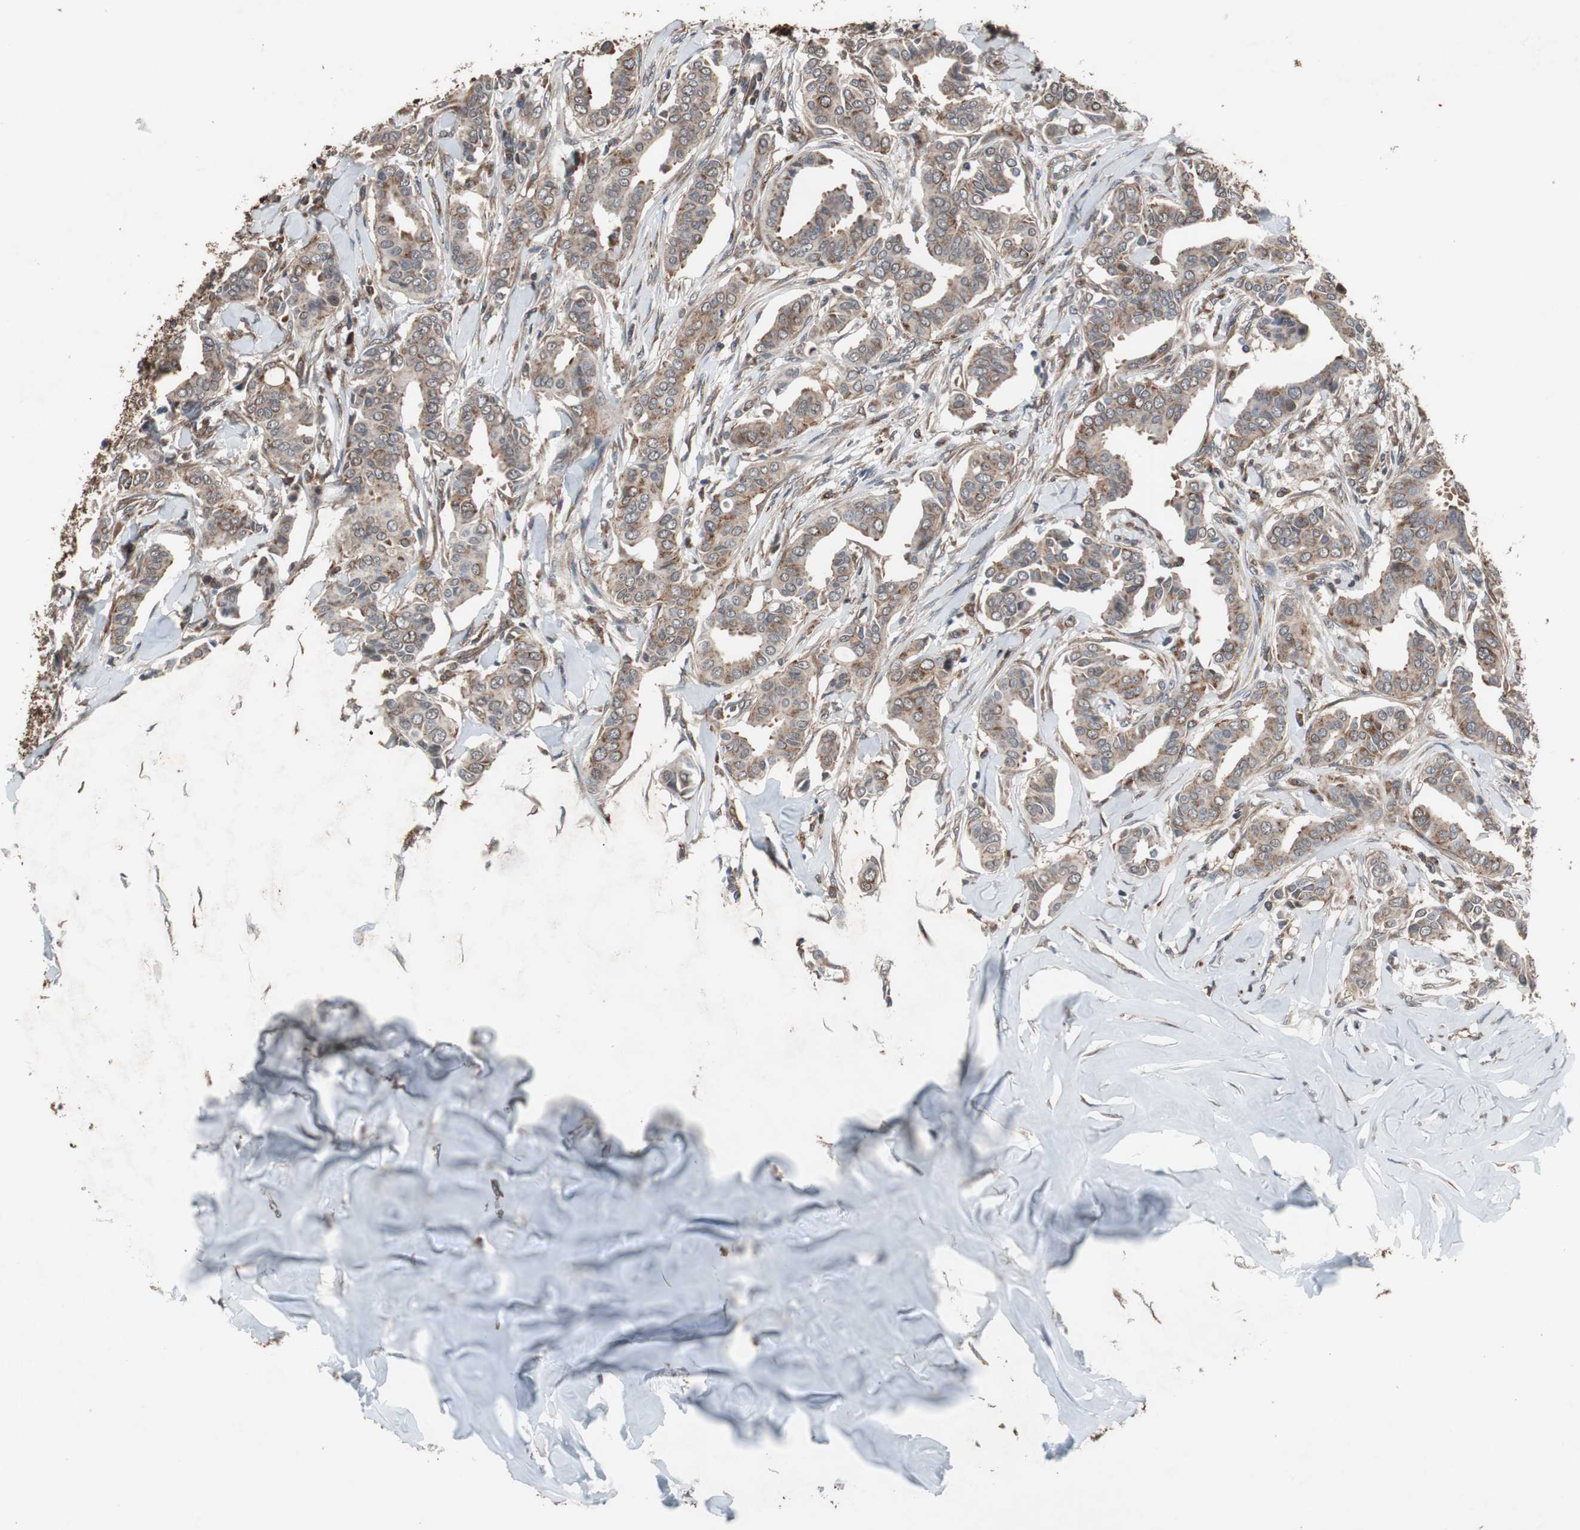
{"staining": {"intensity": "moderate", "quantity": "25%-75%", "location": "cytoplasmic/membranous"}, "tissue": "head and neck cancer", "cell_type": "Tumor cells", "image_type": "cancer", "snomed": [{"axis": "morphology", "description": "Adenocarcinoma, NOS"}, {"axis": "topography", "description": "Salivary gland"}, {"axis": "topography", "description": "Head-Neck"}], "caption": "Protein expression by immunohistochemistry (IHC) exhibits moderate cytoplasmic/membranous positivity in about 25%-75% of tumor cells in head and neck cancer (adenocarcinoma).", "gene": "USP10", "patient": {"sex": "female", "age": 59}}